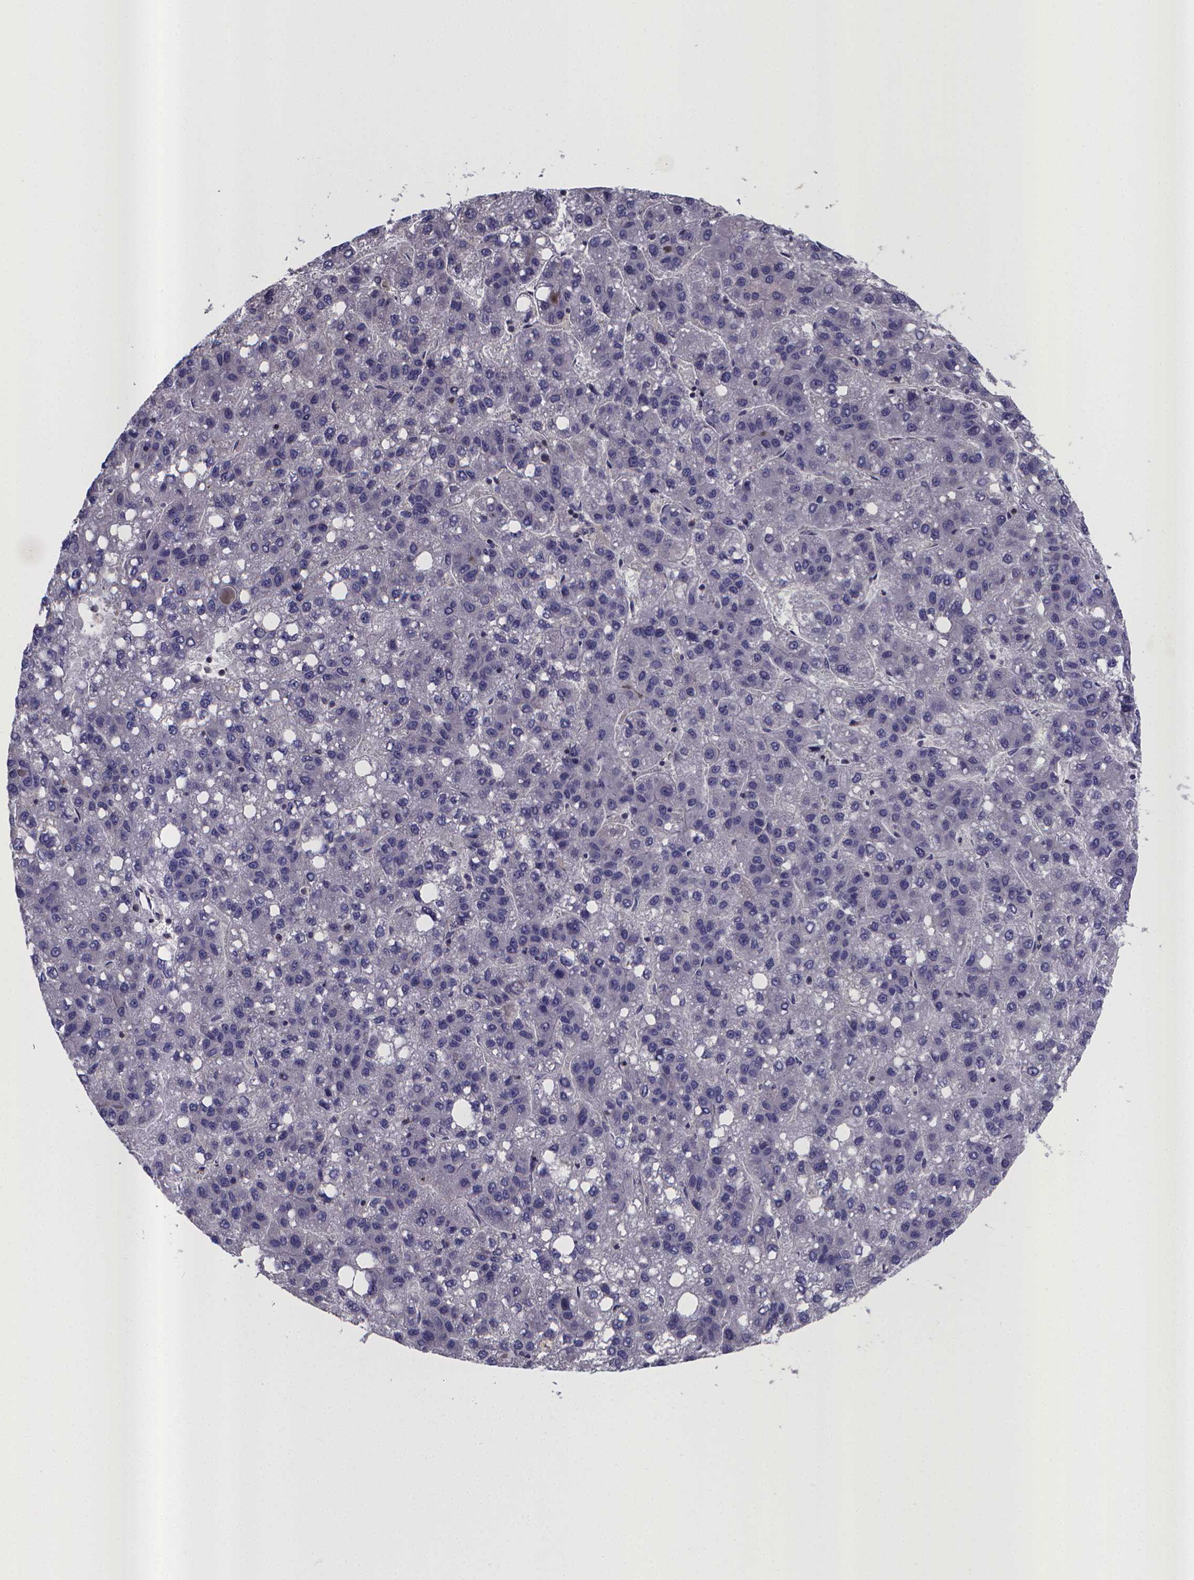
{"staining": {"intensity": "negative", "quantity": "none", "location": "none"}, "tissue": "liver cancer", "cell_type": "Tumor cells", "image_type": "cancer", "snomed": [{"axis": "morphology", "description": "Carcinoma, Hepatocellular, NOS"}, {"axis": "topography", "description": "Liver"}], "caption": "Image shows no protein positivity in tumor cells of liver cancer (hepatocellular carcinoma) tissue.", "gene": "RERG", "patient": {"sex": "female", "age": 82}}